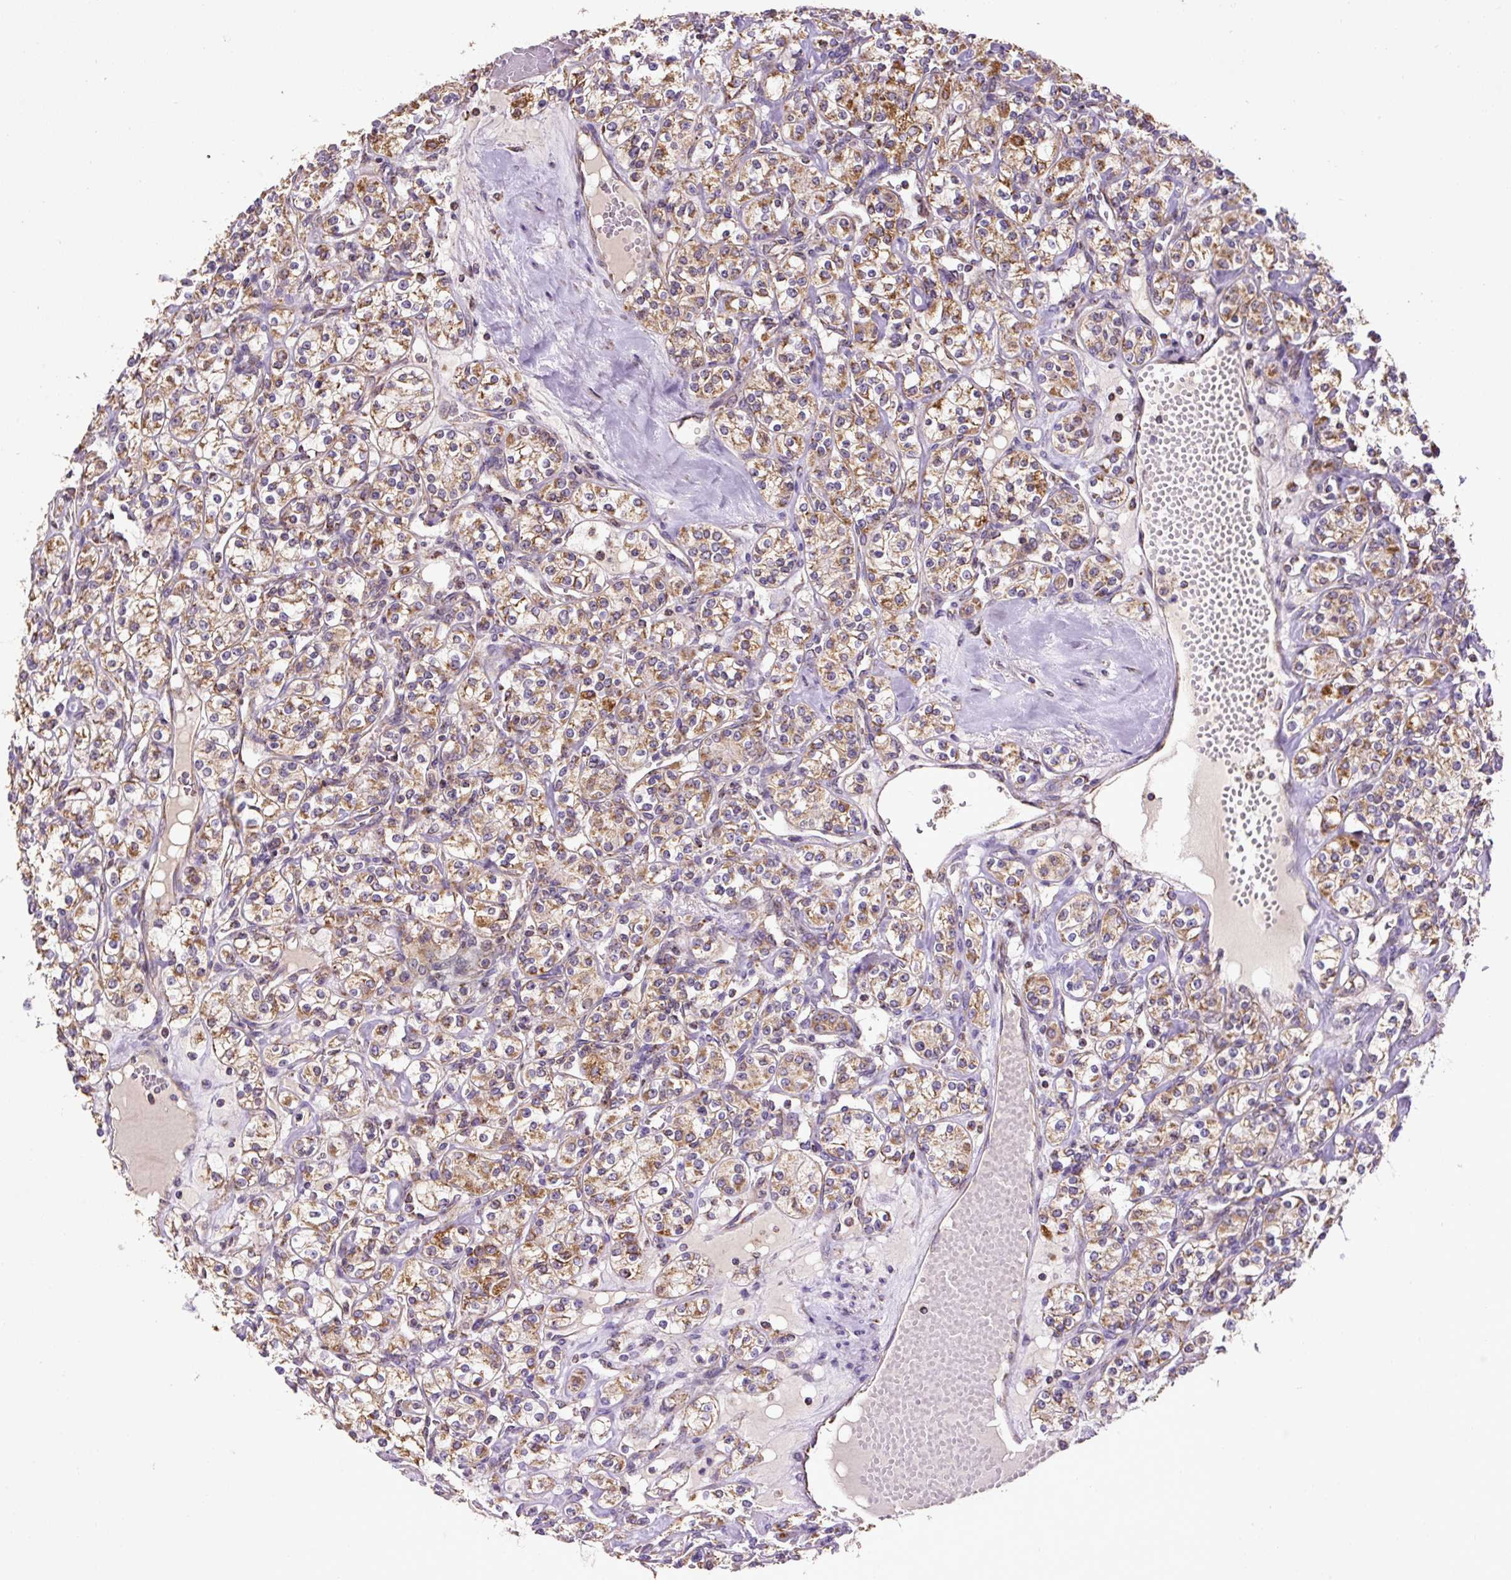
{"staining": {"intensity": "moderate", "quantity": ">75%", "location": "cytoplasmic/membranous"}, "tissue": "renal cancer", "cell_type": "Tumor cells", "image_type": "cancer", "snomed": [{"axis": "morphology", "description": "Adenocarcinoma, NOS"}, {"axis": "topography", "description": "Kidney"}], "caption": "Immunohistochemical staining of renal cancer (adenocarcinoma) demonstrates moderate cytoplasmic/membranous protein staining in approximately >75% of tumor cells. The staining was performed using DAB to visualize the protein expression in brown, while the nuclei were stained in blue with hematoxylin (Magnification: 20x).", "gene": "MFSD9", "patient": {"sex": "male", "age": 77}}